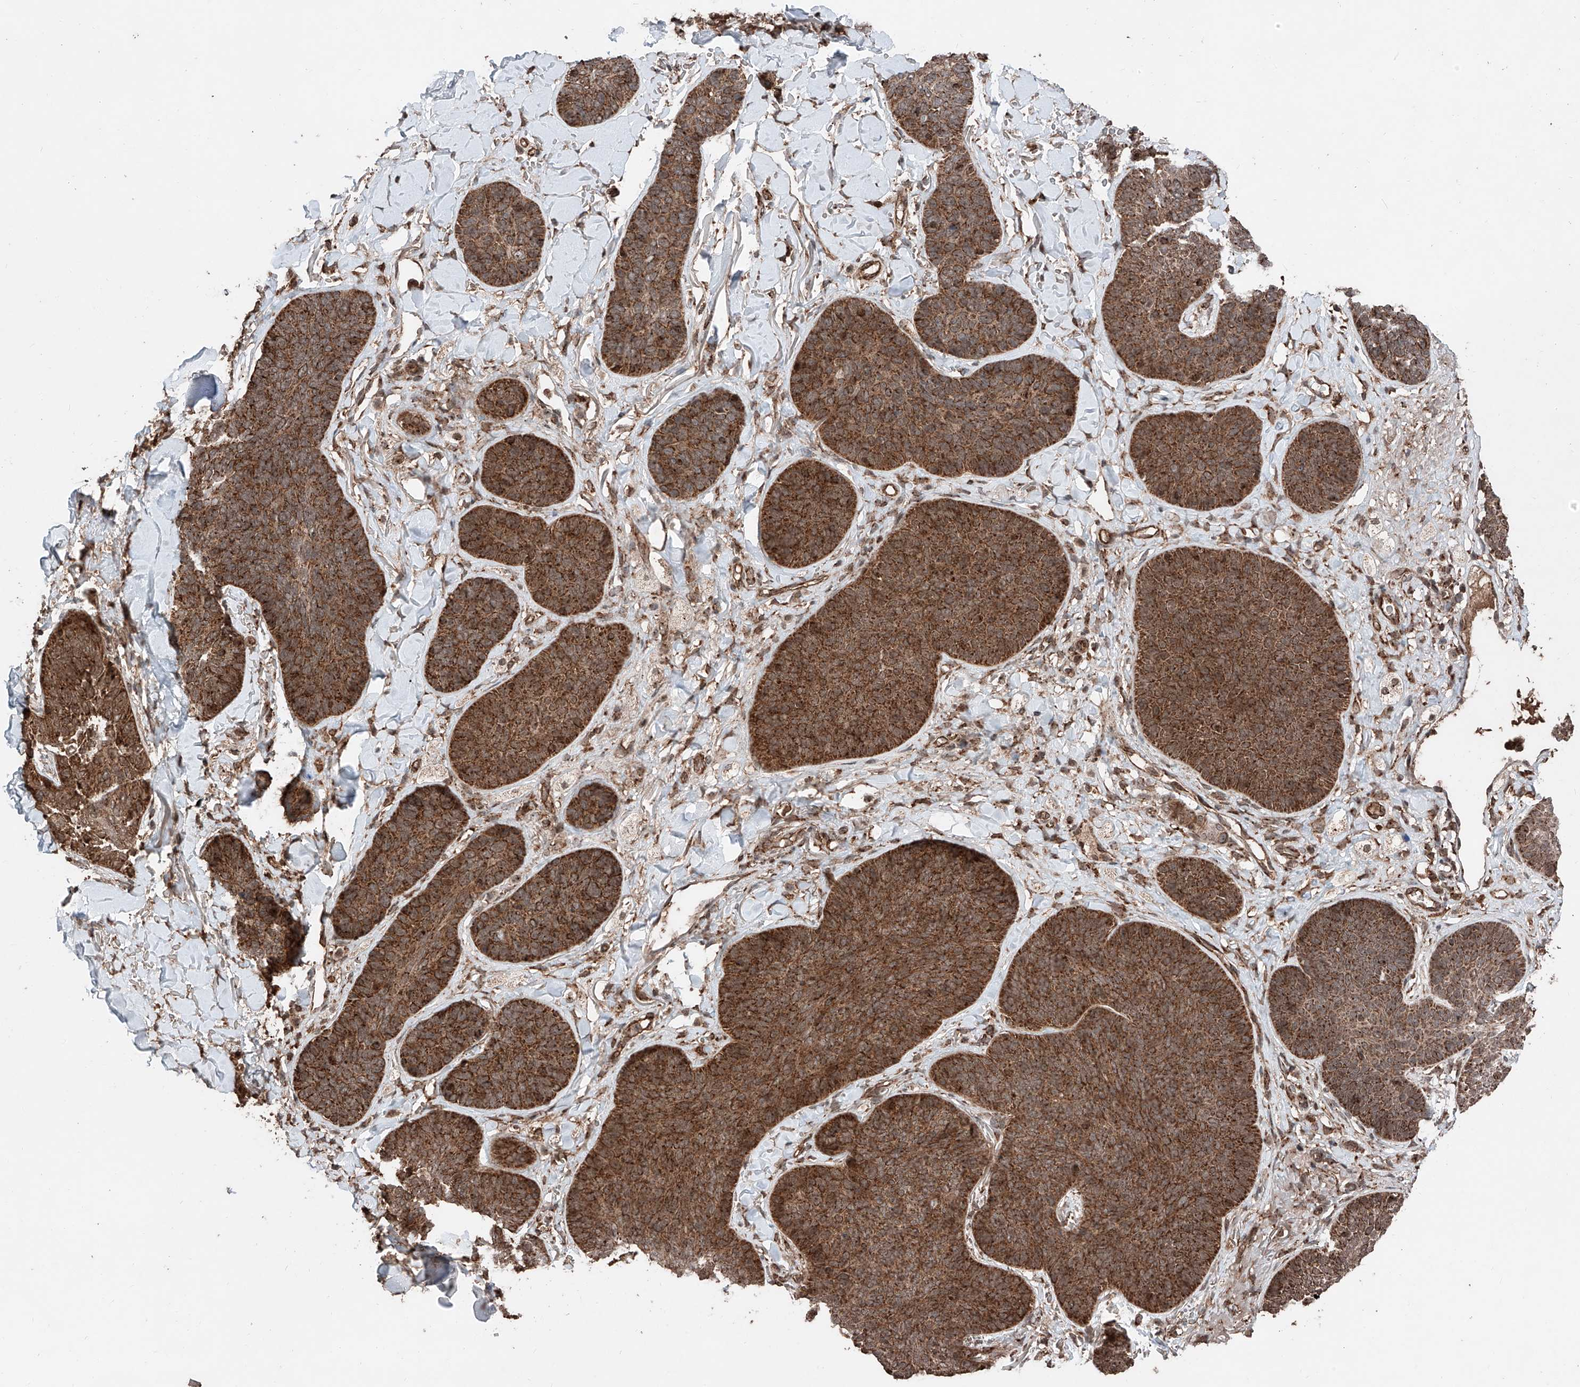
{"staining": {"intensity": "strong", "quantity": ">75%", "location": "cytoplasmic/membranous"}, "tissue": "skin cancer", "cell_type": "Tumor cells", "image_type": "cancer", "snomed": [{"axis": "morphology", "description": "Basal cell carcinoma"}, {"axis": "topography", "description": "Skin"}], "caption": "A photomicrograph of basal cell carcinoma (skin) stained for a protein reveals strong cytoplasmic/membranous brown staining in tumor cells.", "gene": "ZSCAN29", "patient": {"sex": "male", "age": 85}}